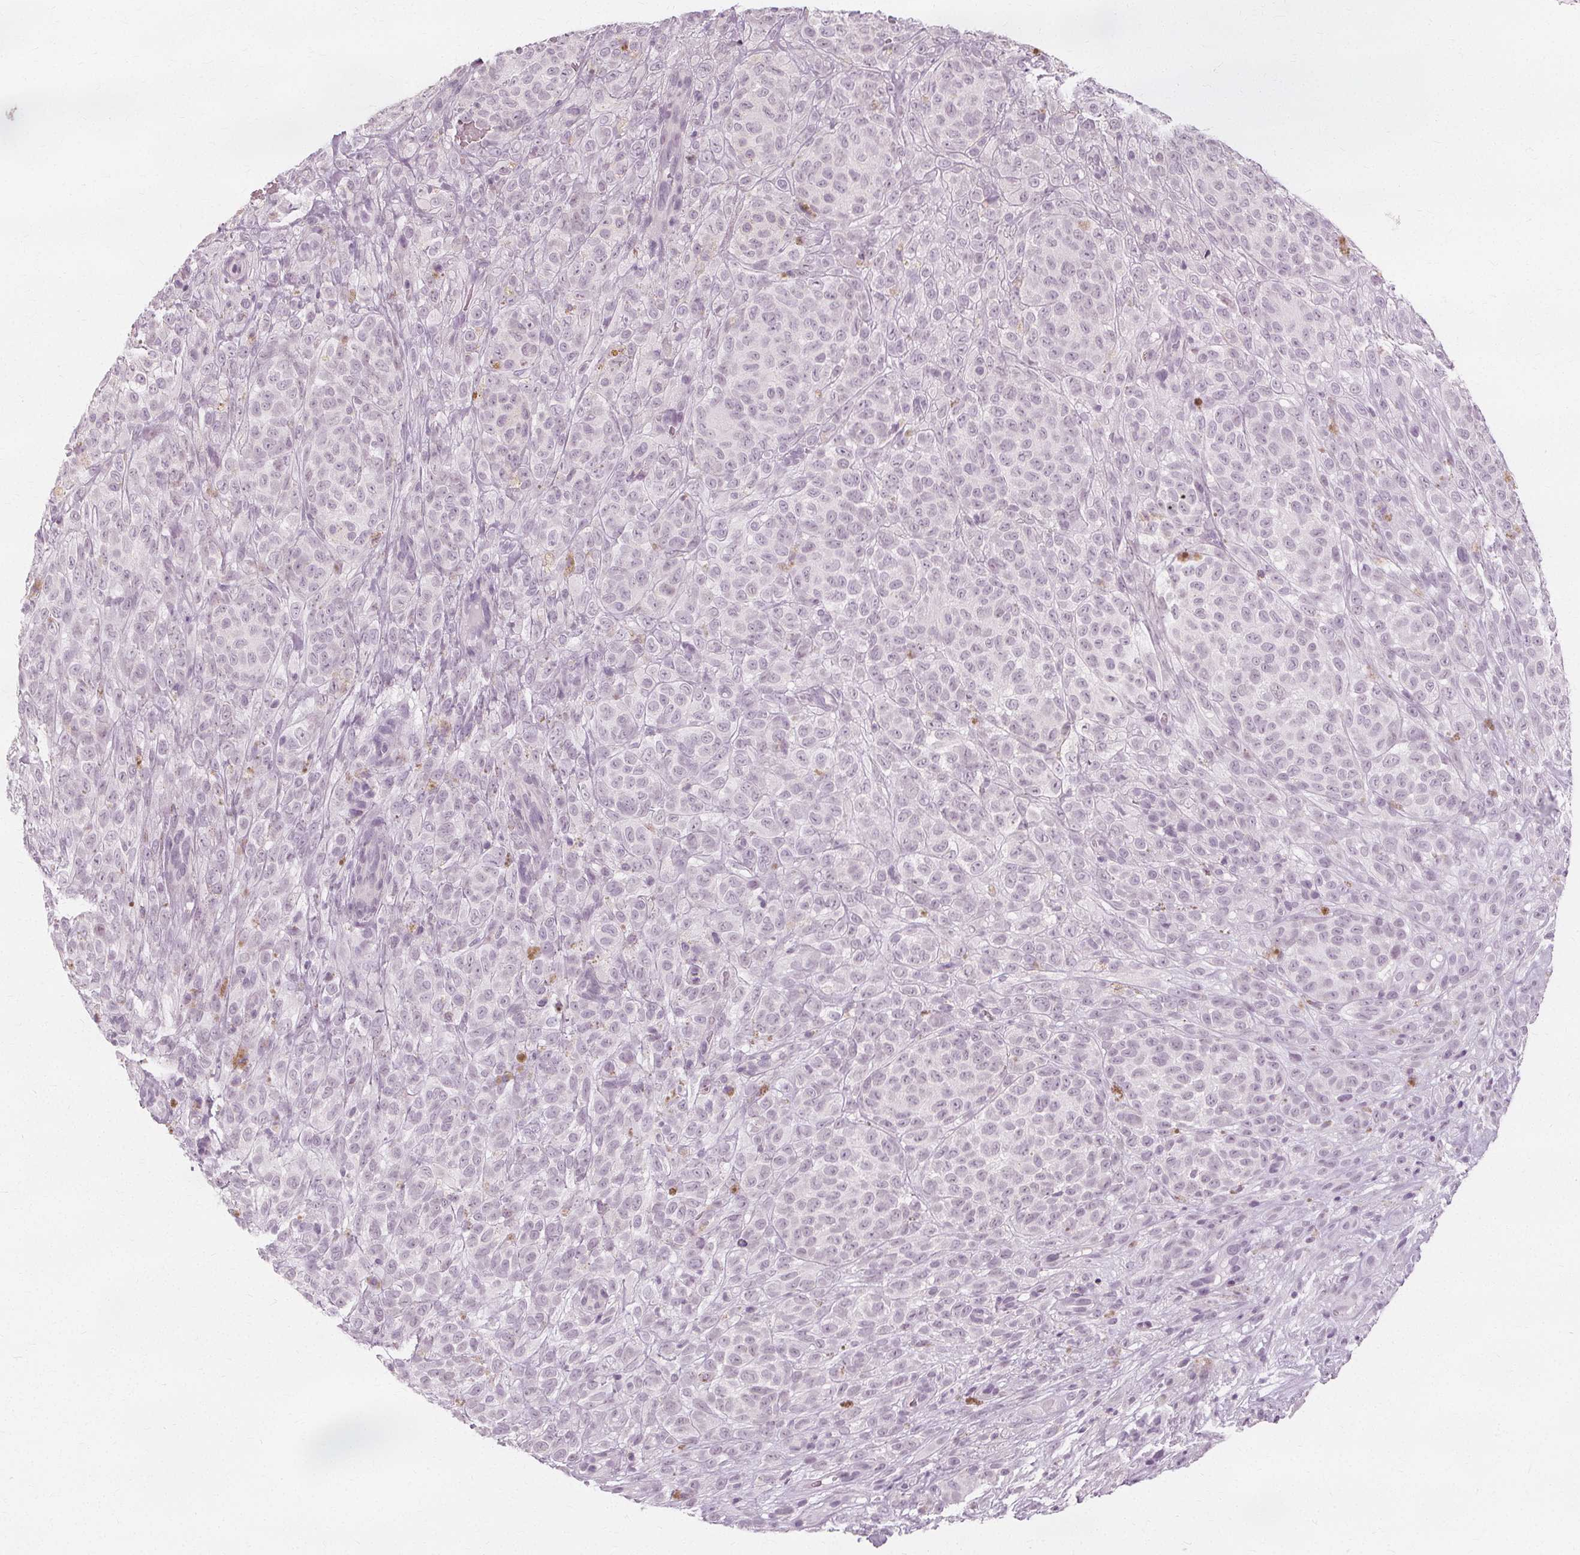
{"staining": {"intensity": "negative", "quantity": "none", "location": "none"}, "tissue": "melanoma", "cell_type": "Tumor cells", "image_type": "cancer", "snomed": [{"axis": "morphology", "description": "Malignant melanoma, NOS"}, {"axis": "topography", "description": "Skin"}], "caption": "An image of human malignant melanoma is negative for staining in tumor cells.", "gene": "NXPE1", "patient": {"sex": "female", "age": 86}}